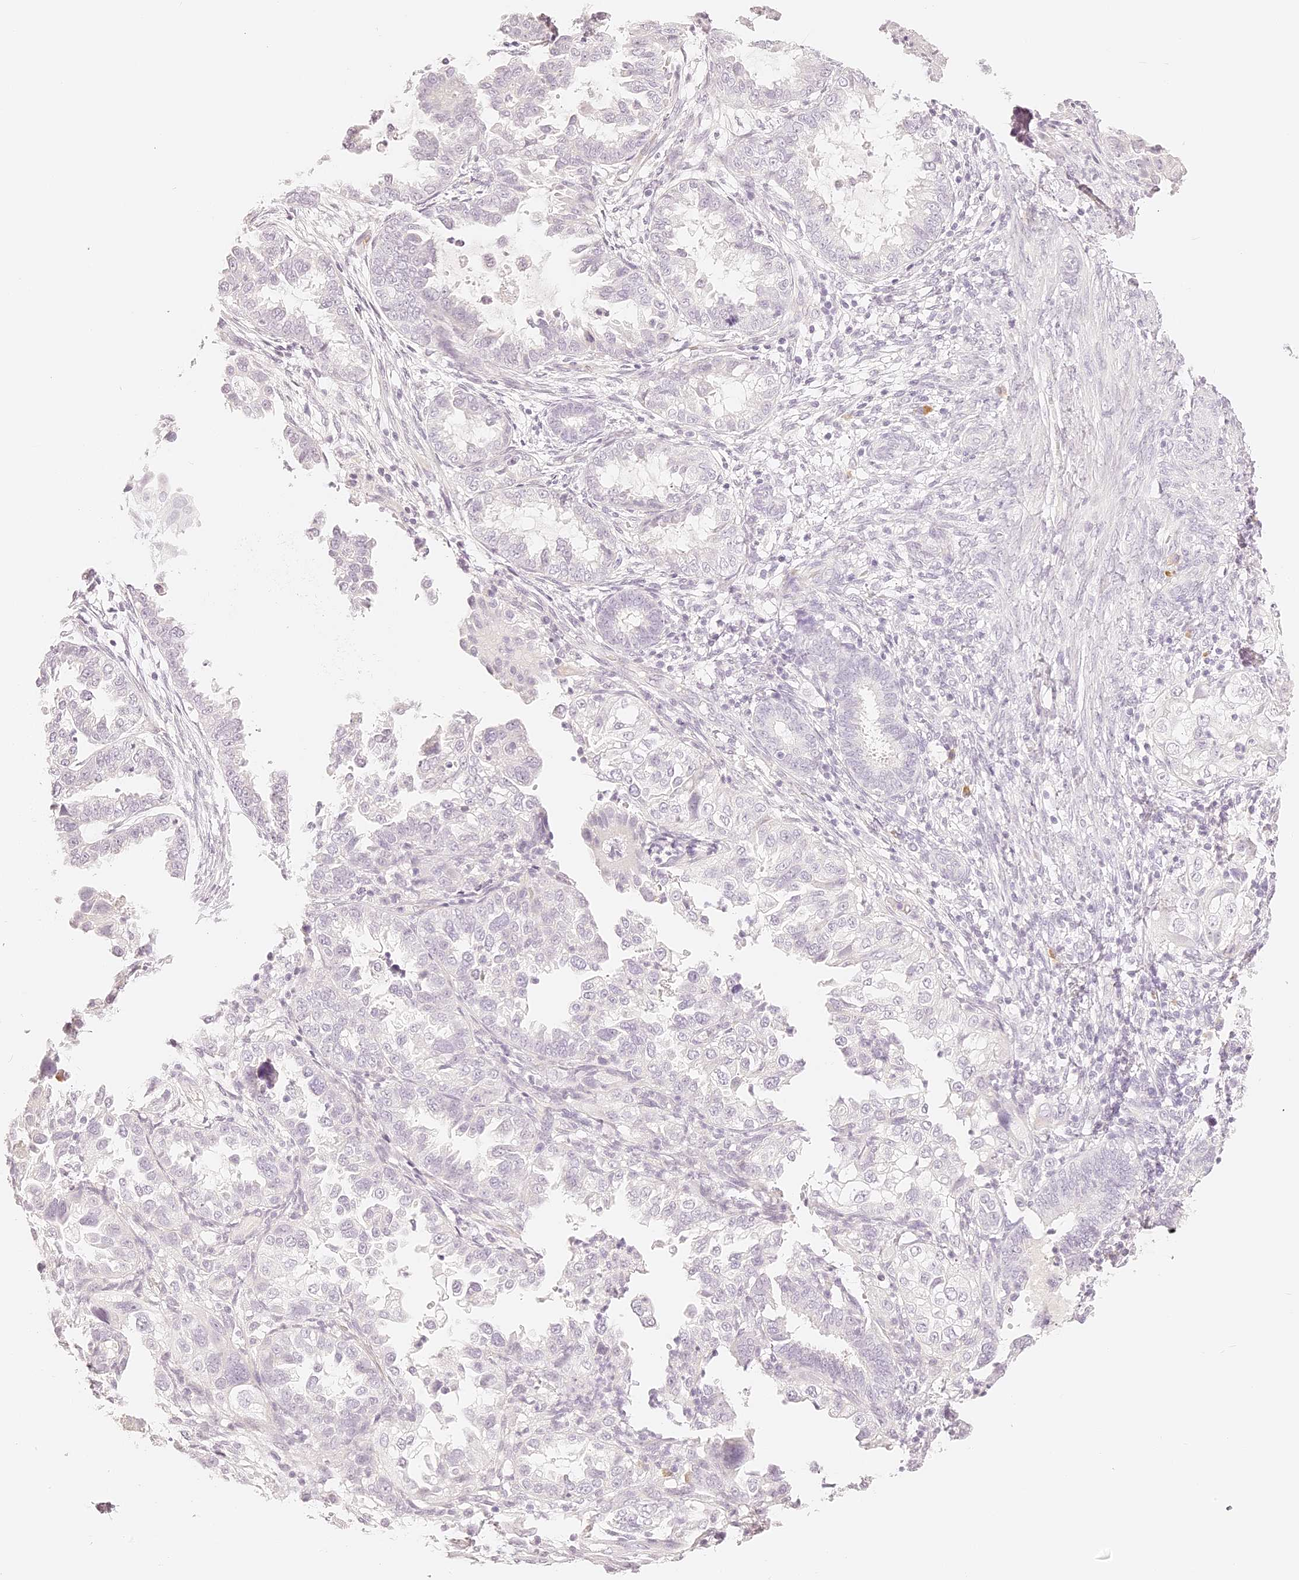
{"staining": {"intensity": "negative", "quantity": "none", "location": "none"}, "tissue": "endometrial cancer", "cell_type": "Tumor cells", "image_type": "cancer", "snomed": [{"axis": "morphology", "description": "Adenocarcinoma, NOS"}, {"axis": "topography", "description": "Endometrium"}], "caption": "There is no significant staining in tumor cells of endometrial cancer.", "gene": "TRIM45", "patient": {"sex": "female", "age": 85}}